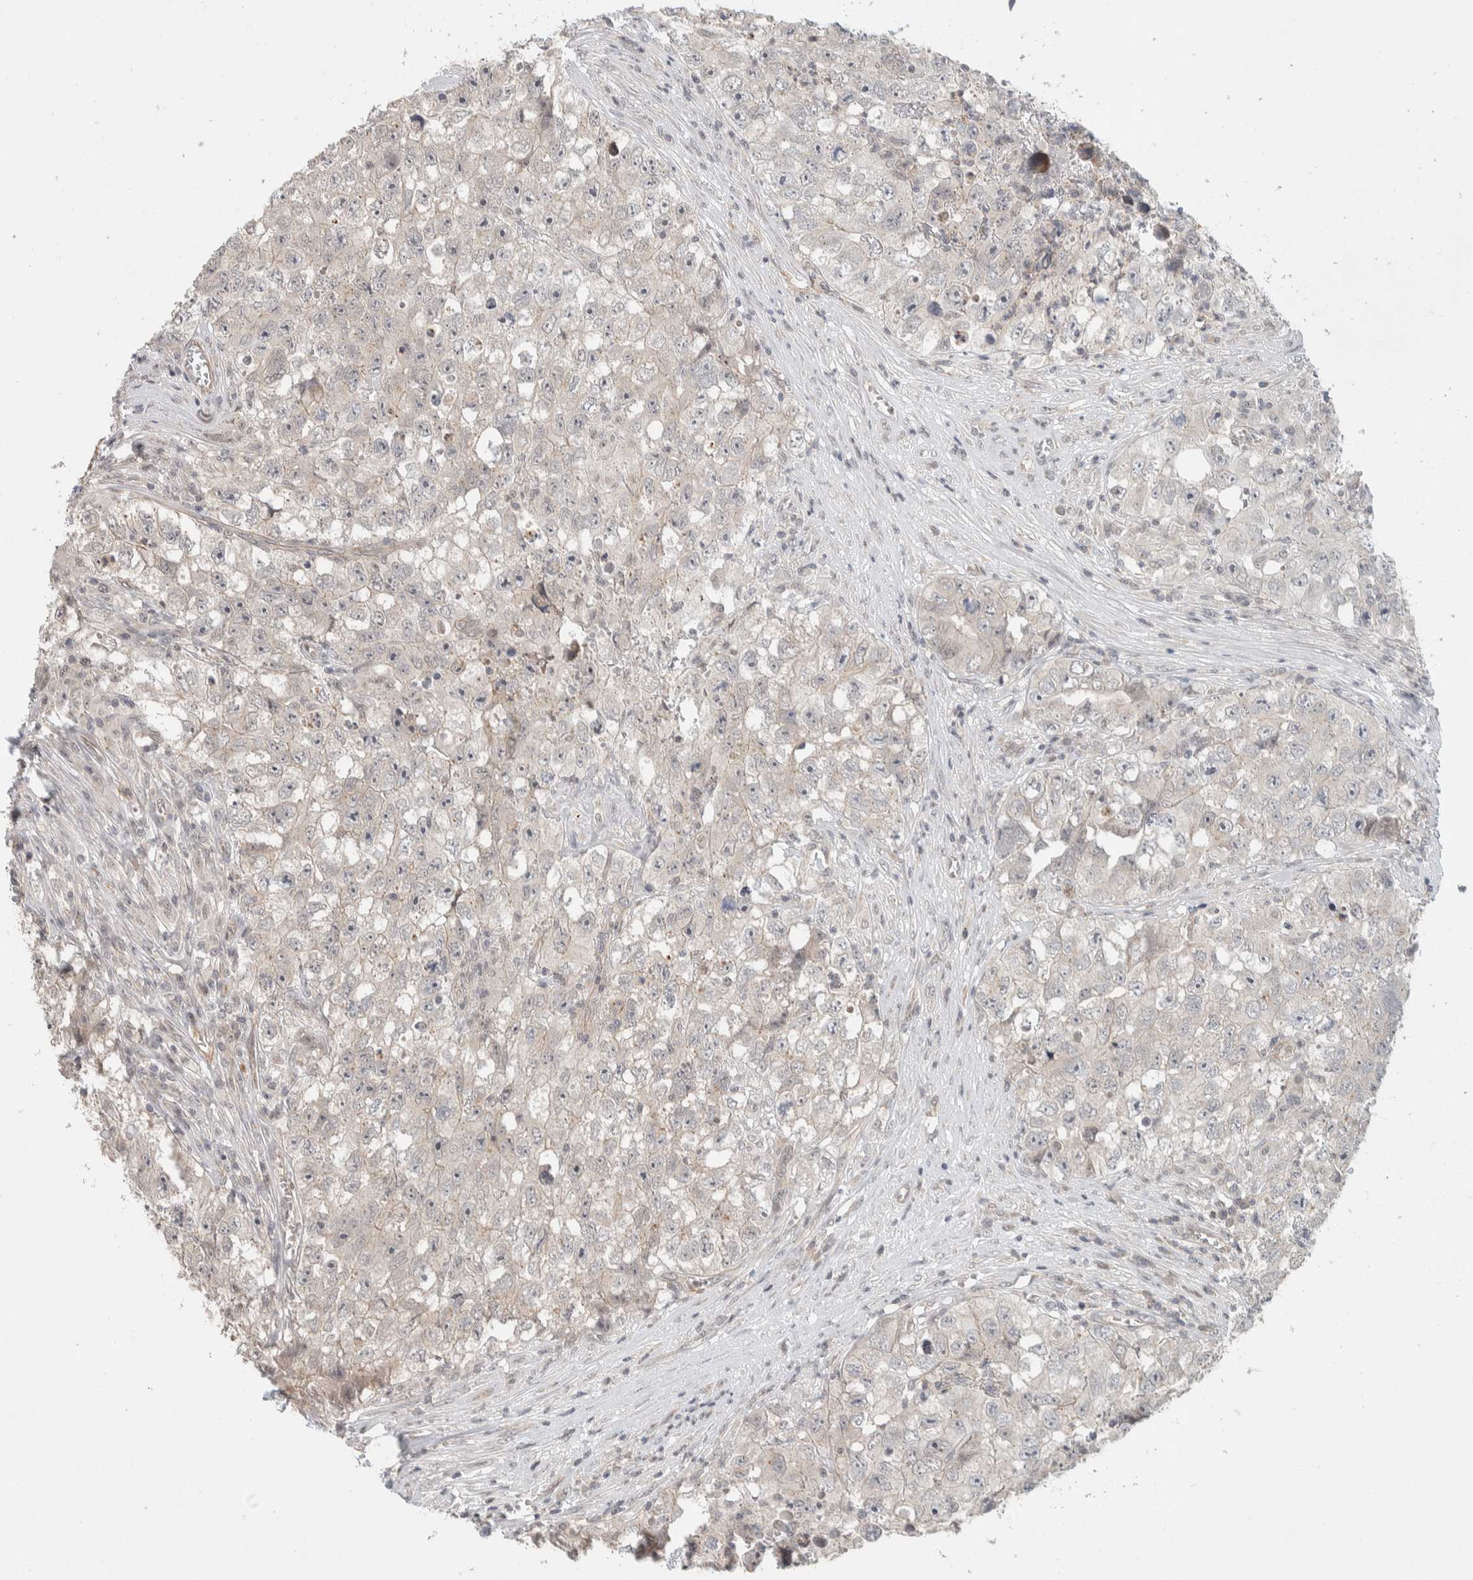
{"staining": {"intensity": "negative", "quantity": "none", "location": "none"}, "tissue": "testis cancer", "cell_type": "Tumor cells", "image_type": "cancer", "snomed": [{"axis": "morphology", "description": "Seminoma, NOS"}, {"axis": "morphology", "description": "Carcinoma, Embryonal, NOS"}, {"axis": "topography", "description": "Testis"}], "caption": "Tumor cells are negative for protein expression in human testis cancer (embryonal carcinoma). (DAB IHC with hematoxylin counter stain).", "gene": "DEPTOR", "patient": {"sex": "male", "age": 43}}